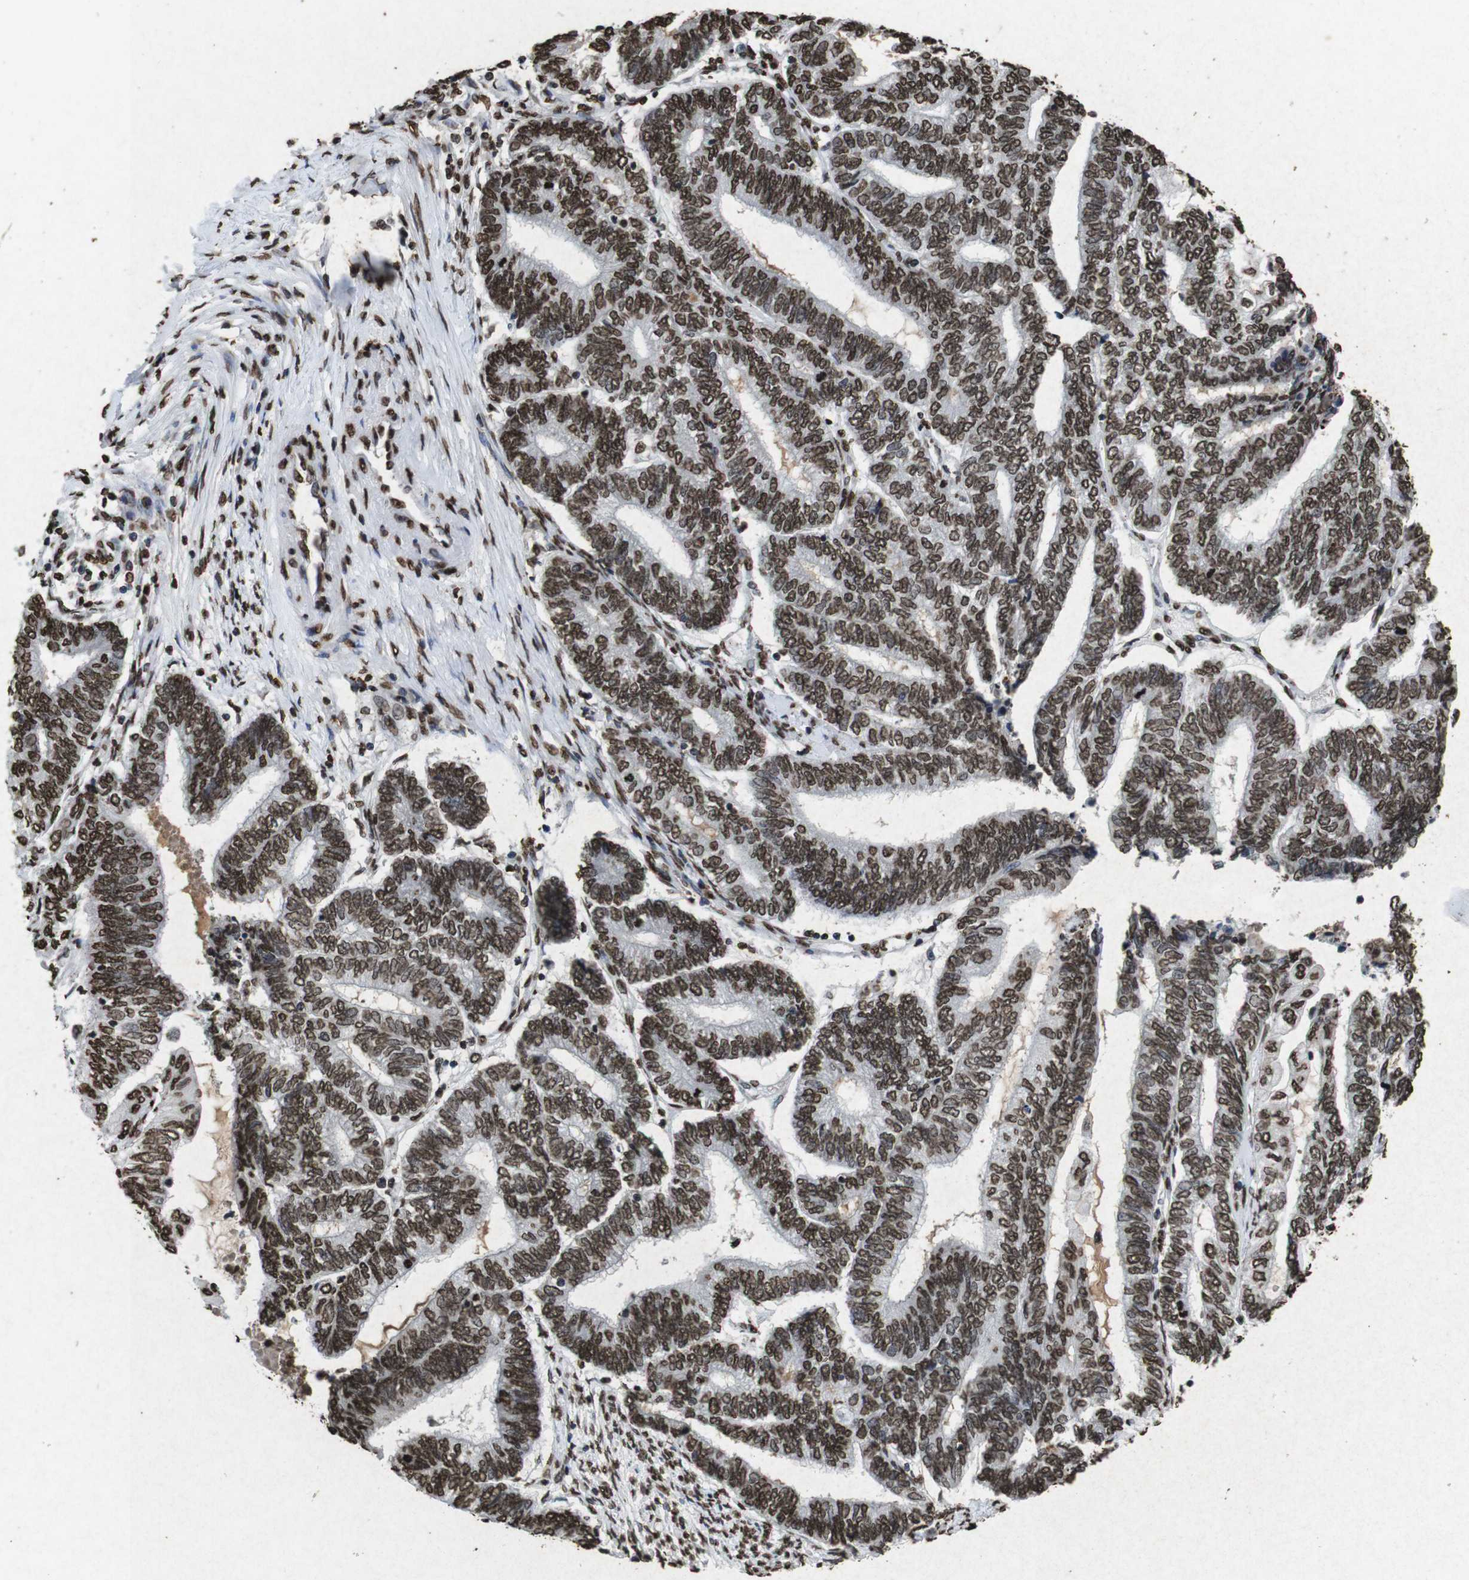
{"staining": {"intensity": "strong", "quantity": ">75%", "location": "nuclear"}, "tissue": "endometrial cancer", "cell_type": "Tumor cells", "image_type": "cancer", "snomed": [{"axis": "morphology", "description": "Adenocarcinoma, NOS"}, {"axis": "topography", "description": "Uterus"}, {"axis": "topography", "description": "Endometrium"}], "caption": "High-magnification brightfield microscopy of endometrial adenocarcinoma stained with DAB (brown) and counterstained with hematoxylin (blue). tumor cells exhibit strong nuclear staining is identified in about>75% of cells.", "gene": "MDM2", "patient": {"sex": "female", "age": 70}}